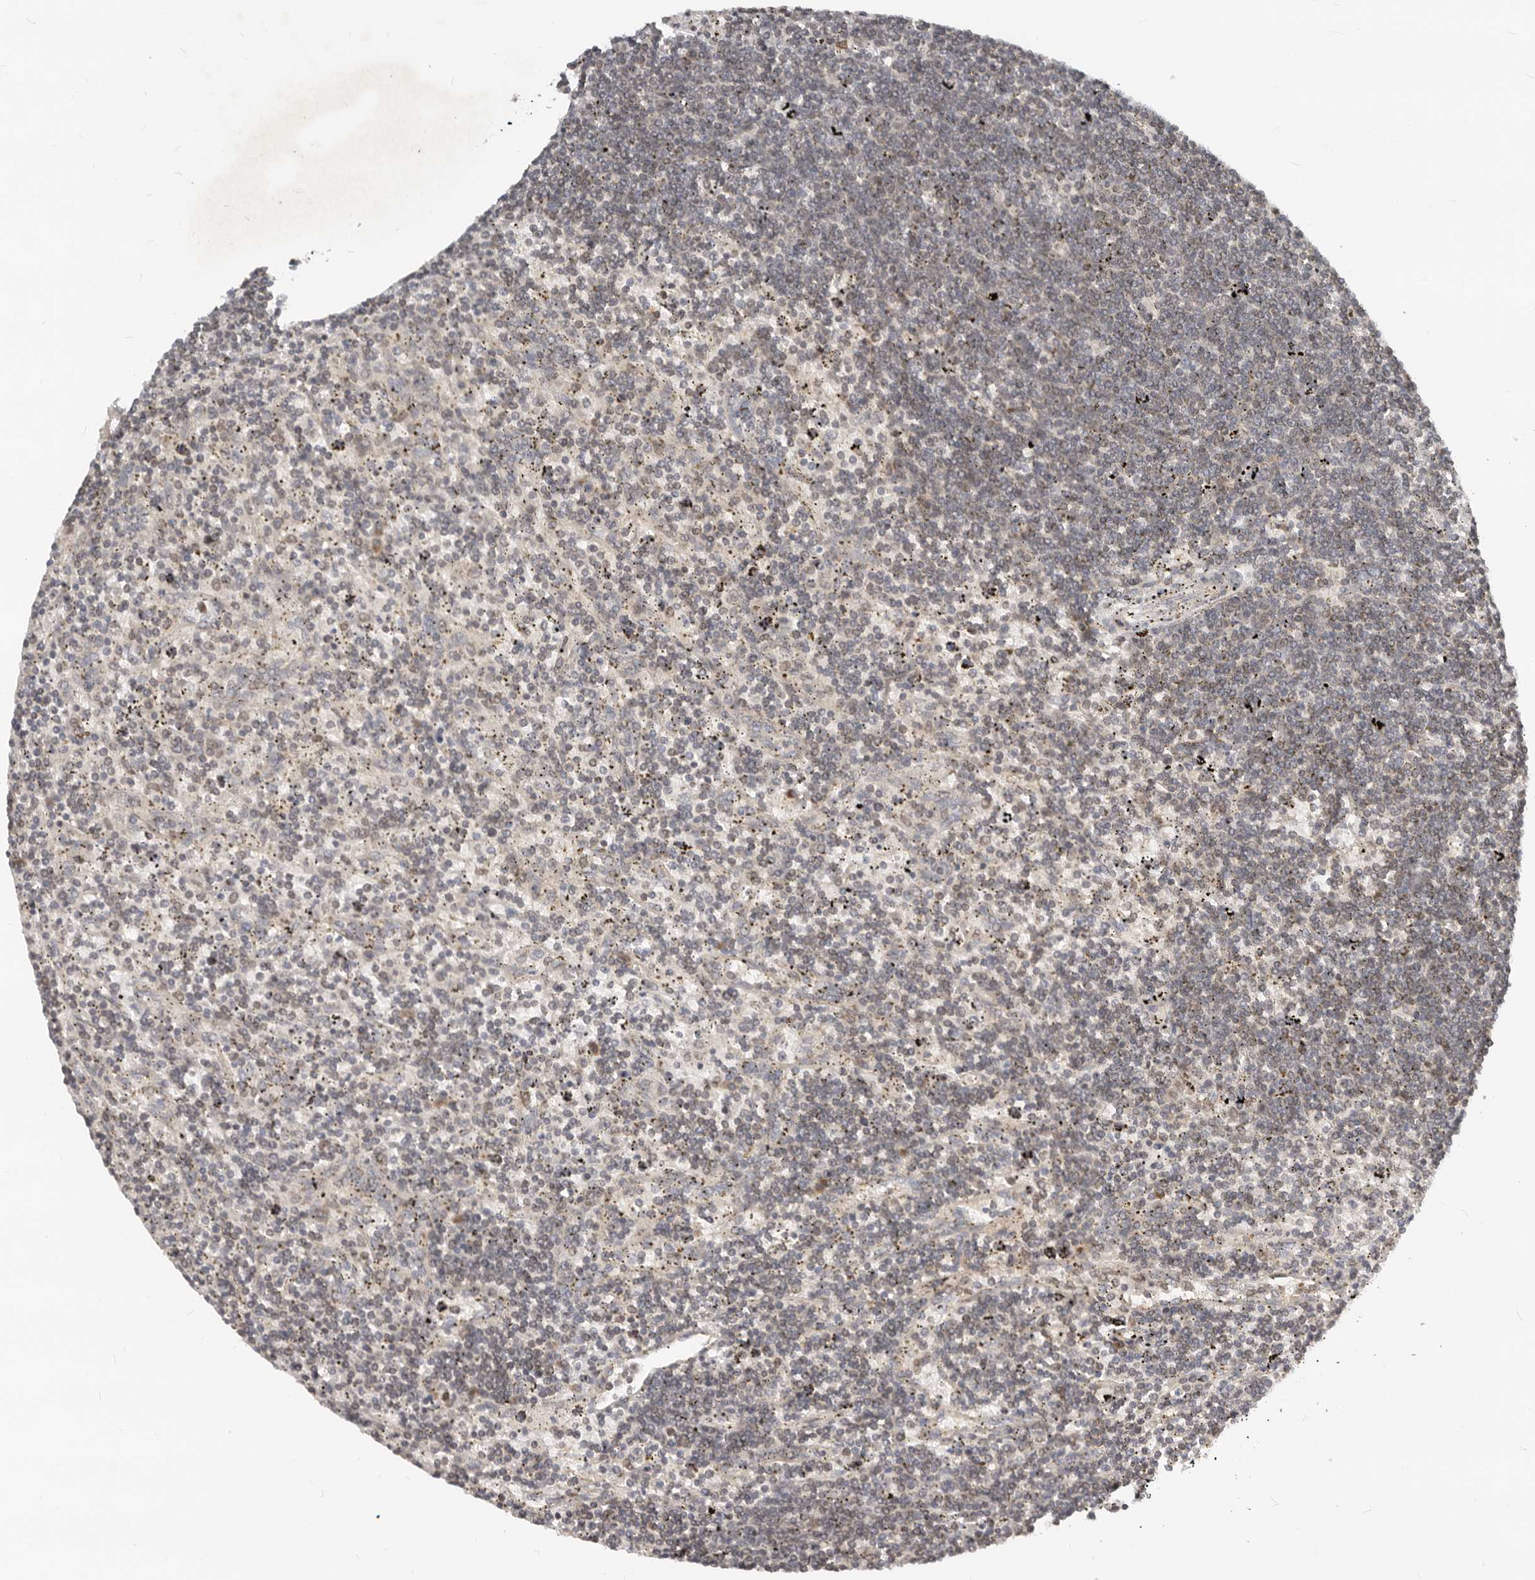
{"staining": {"intensity": "negative", "quantity": "none", "location": "none"}, "tissue": "lymphoma", "cell_type": "Tumor cells", "image_type": "cancer", "snomed": [{"axis": "morphology", "description": "Malignant lymphoma, non-Hodgkin's type, Low grade"}, {"axis": "topography", "description": "Spleen"}], "caption": "This is an IHC micrograph of malignant lymphoma, non-Hodgkin's type (low-grade). There is no expression in tumor cells.", "gene": "NPY4R", "patient": {"sex": "male", "age": 76}}